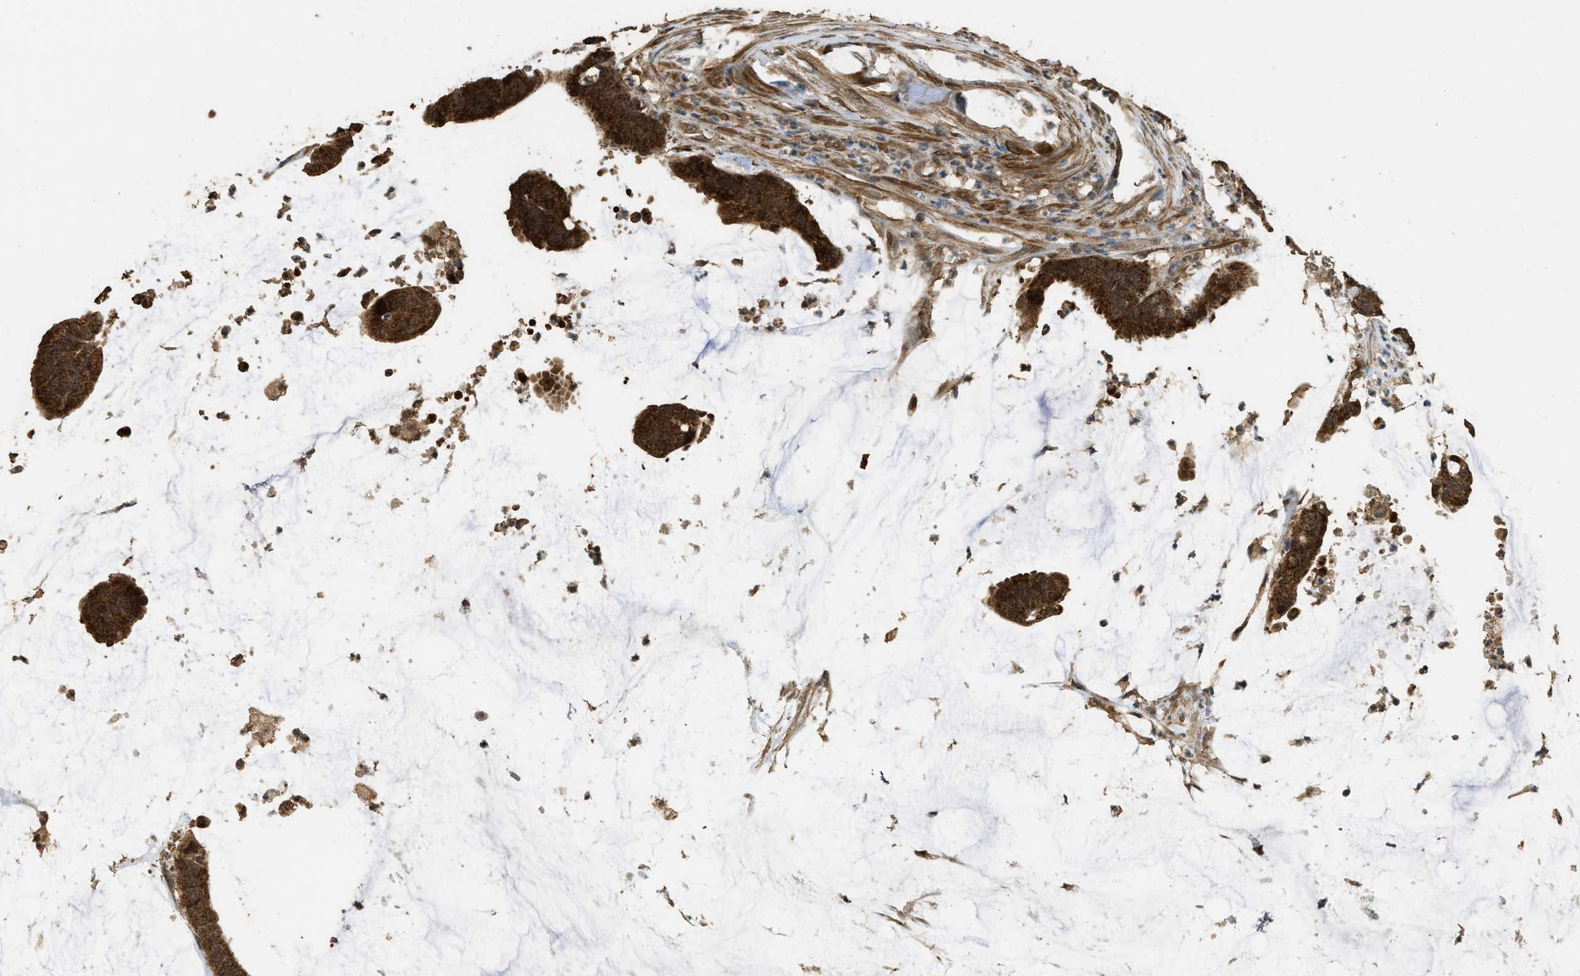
{"staining": {"intensity": "strong", "quantity": ">75%", "location": "cytoplasmic/membranous"}, "tissue": "colorectal cancer", "cell_type": "Tumor cells", "image_type": "cancer", "snomed": [{"axis": "morphology", "description": "Adenocarcinoma, NOS"}, {"axis": "topography", "description": "Rectum"}], "caption": "Immunohistochemical staining of colorectal cancer (adenocarcinoma) displays high levels of strong cytoplasmic/membranous protein expression in approximately >75% of tumor cells. Using DAB (3,3'-diaminobenzidine) (brown) and hematoxylin (blue) stains, captured at high magnification using brightfield microscopy.", "gene": "CTPS1", "patient": {"sex": "female", "age": 66}}